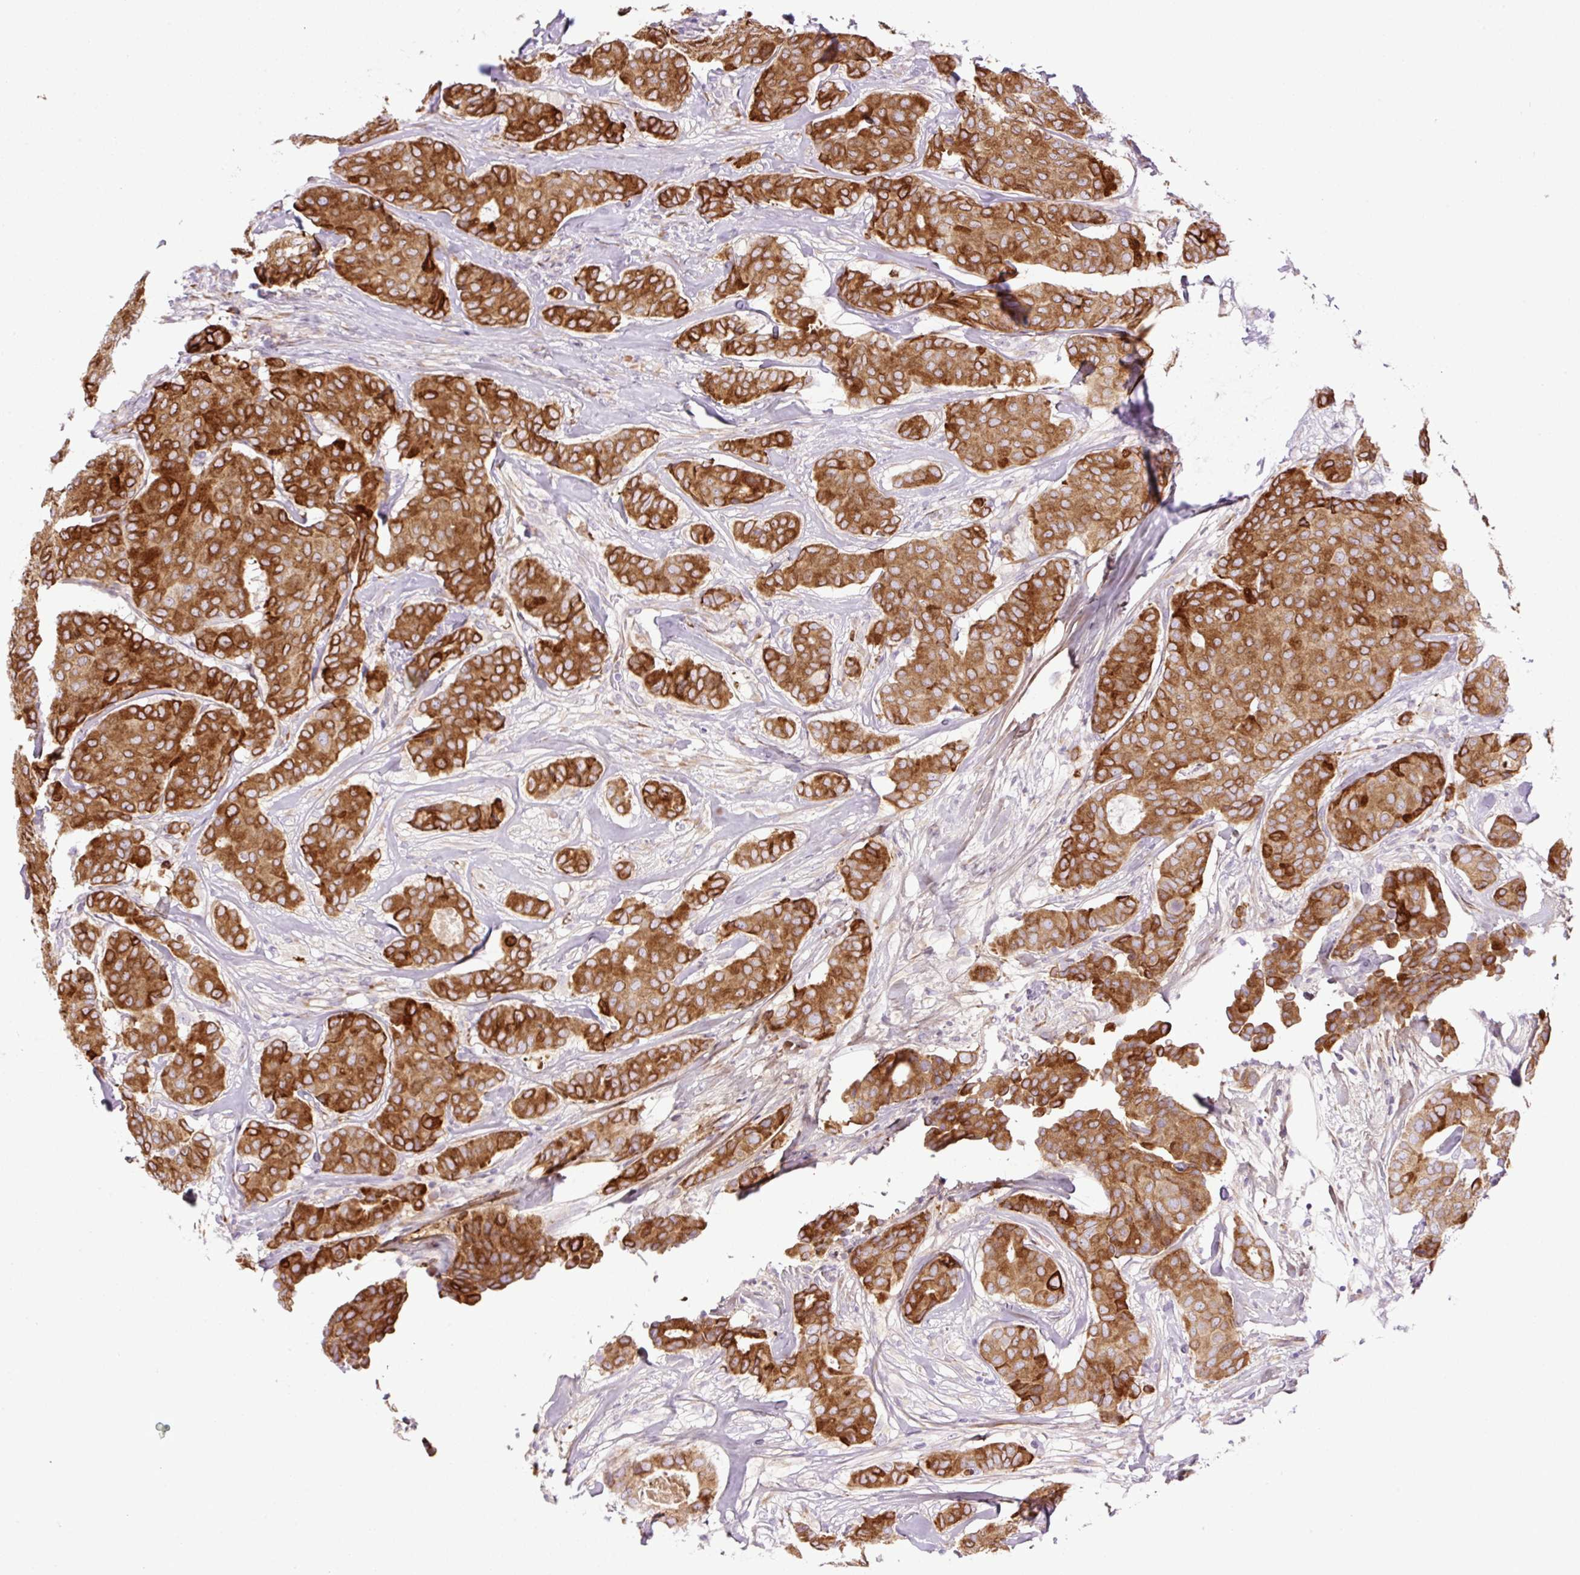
{"staining": {"intensity": "strong", "quantity": ">75%", "location": "cytoplasmic/membranous"}, "tissue": "breast cancer", "cell_type": "Tumor cells", "image_type": "cancer", "snomed": [{"axis": "morphology", "description": "Duct carcinoma"}, {"axis": "topography", "description": "Breast"}], "caption": "This is an image of immunohistochemistry staining of intraductal carcinoma (breast), which shows strong positivity in the cytoplasmic/membranous of tumor cells.", "gene": "RAB30", "patient": {"sex": "female", "age": 75}}